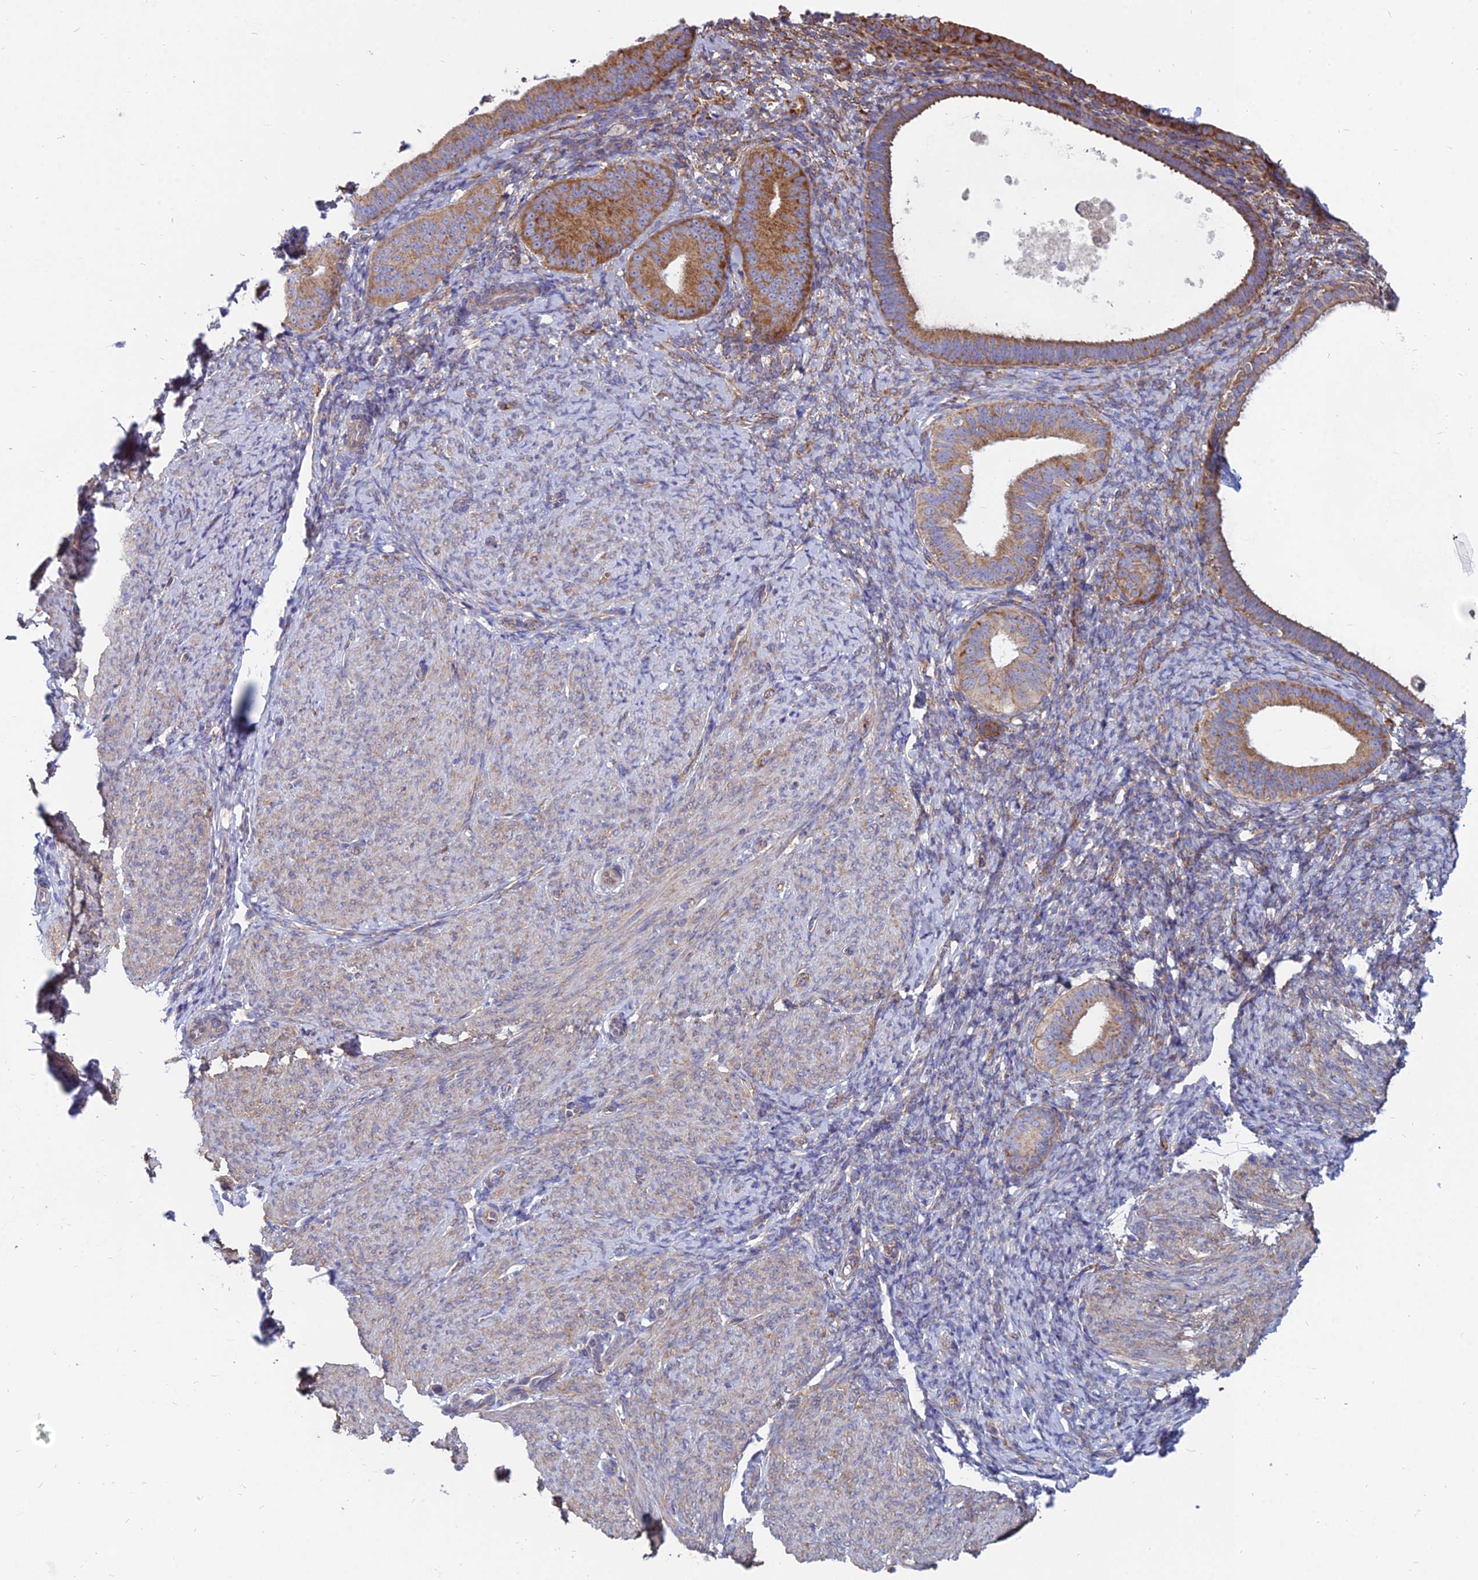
{"staining": {"intensity": "moderate", "quantity": "25%-75%", "location": "cytoplasmic/membranous"}, "tissue": "endometrium", "cell_type": "Cells in endometrial stroma", "image_type": "normal", "snomed": [{"axis": "morphology", "description": "Normal tissue, NOS"}, {"axis": "topography", "description": "Endometrium"}], "caption": "Cells in endometrial stroma reveal medium levels of moderate cytoplasmic/membranous expression in approximately 25%-75% of cells in normal endometrium.", "gene": "TXLNA", "patient": {"sex": "female", "age": 65}}